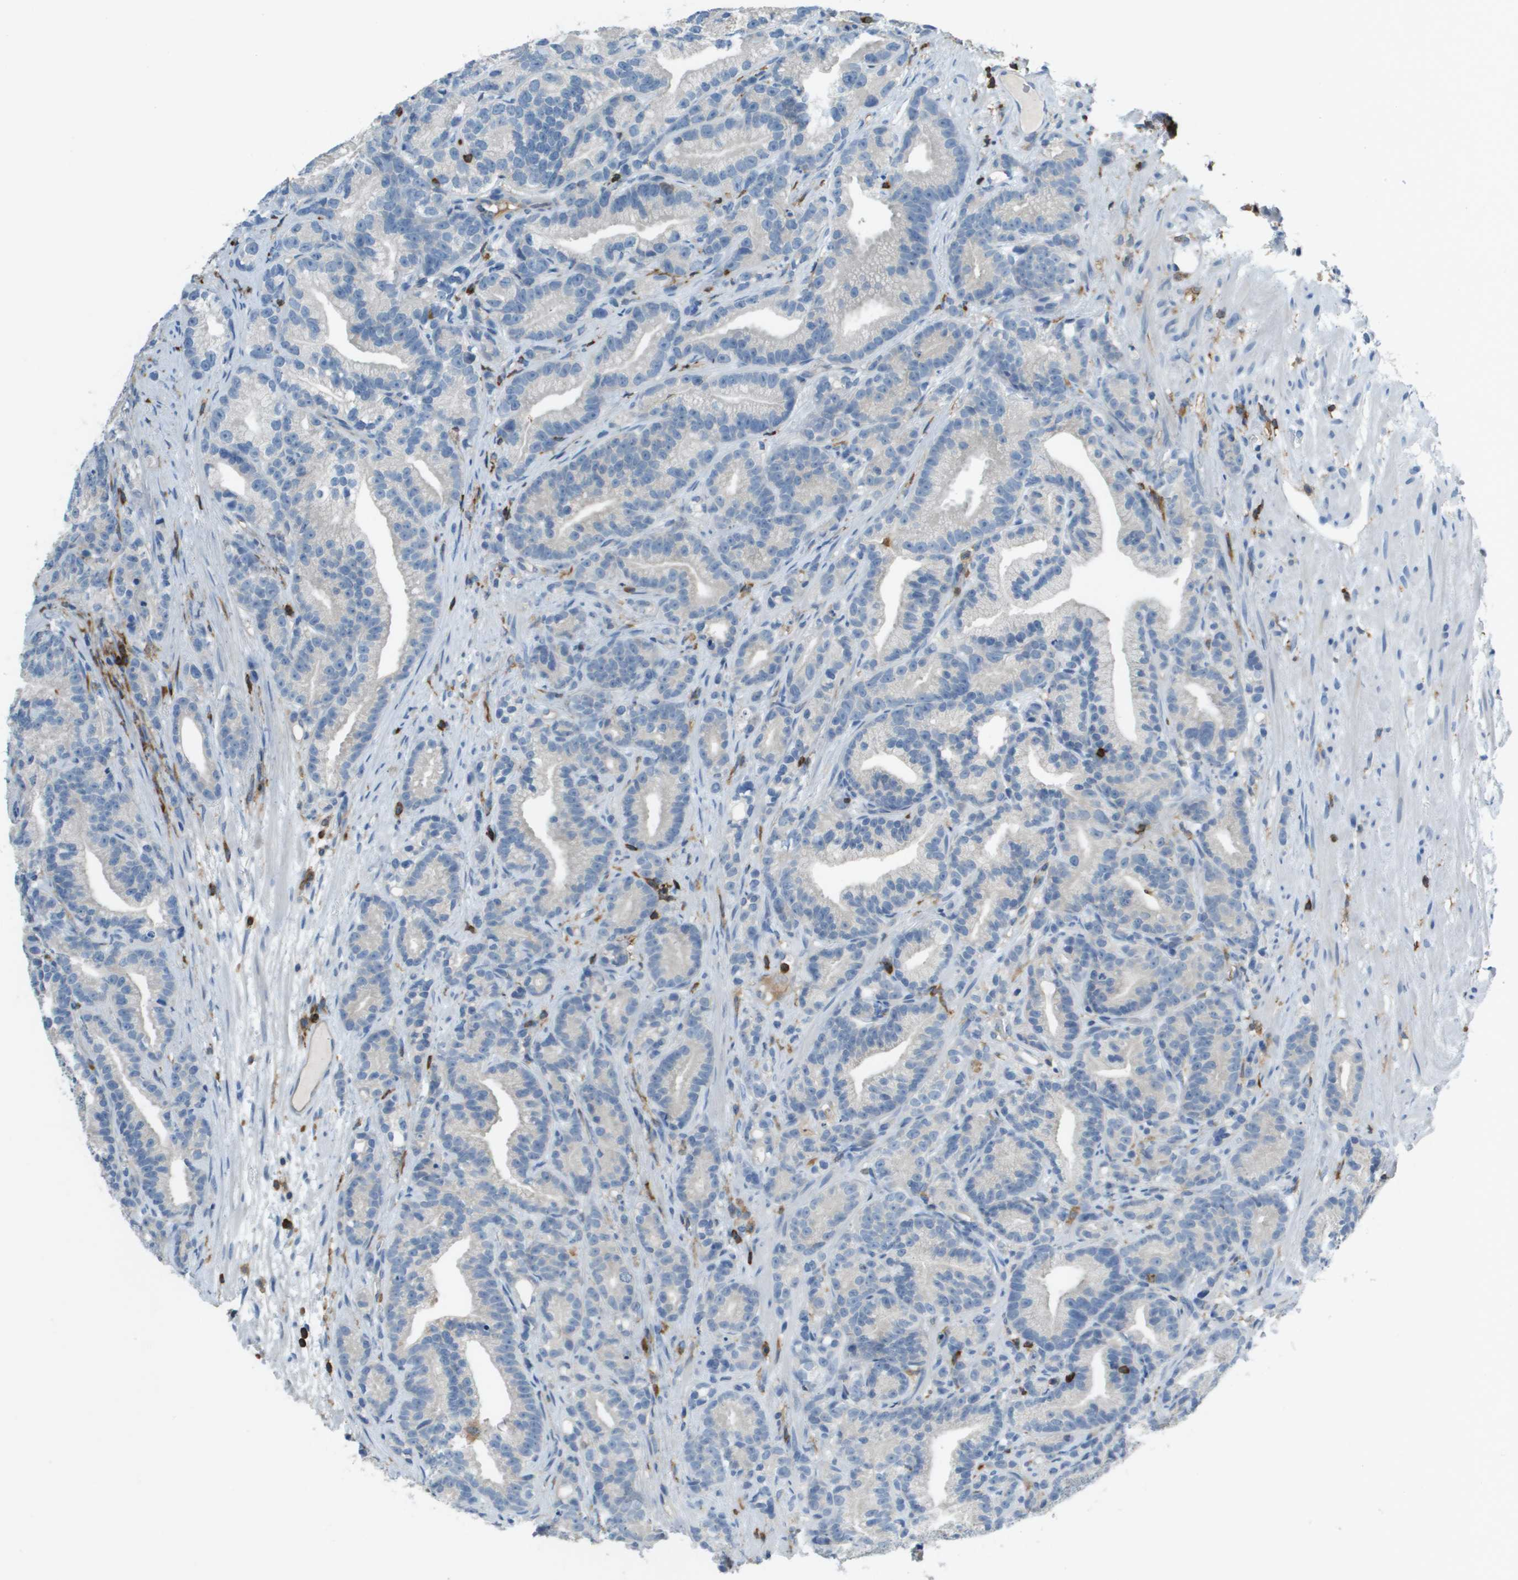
{"staining": {"intensity": "negative", "quantity": "none", "location": "none"}, "tissue": "prostate cancer", "cell_type": "Tumor cells", "image_type": "cancer", "snomed": [{"axis": "morphology", "description": "Adenocarcinoma, Low grade"}, {"axis": "topography", "description": "Prostate"}], "caption": "Protein analysis of adenocarcinoma (low-grade) (prostate) shows no significant staining in tumor cells. (DAB (3,3'-diaminobenzidine) IHC with hematoxylin counter stain).", "gene": "APBB1IP", "patient": {"sex": "male", "age": 89}}